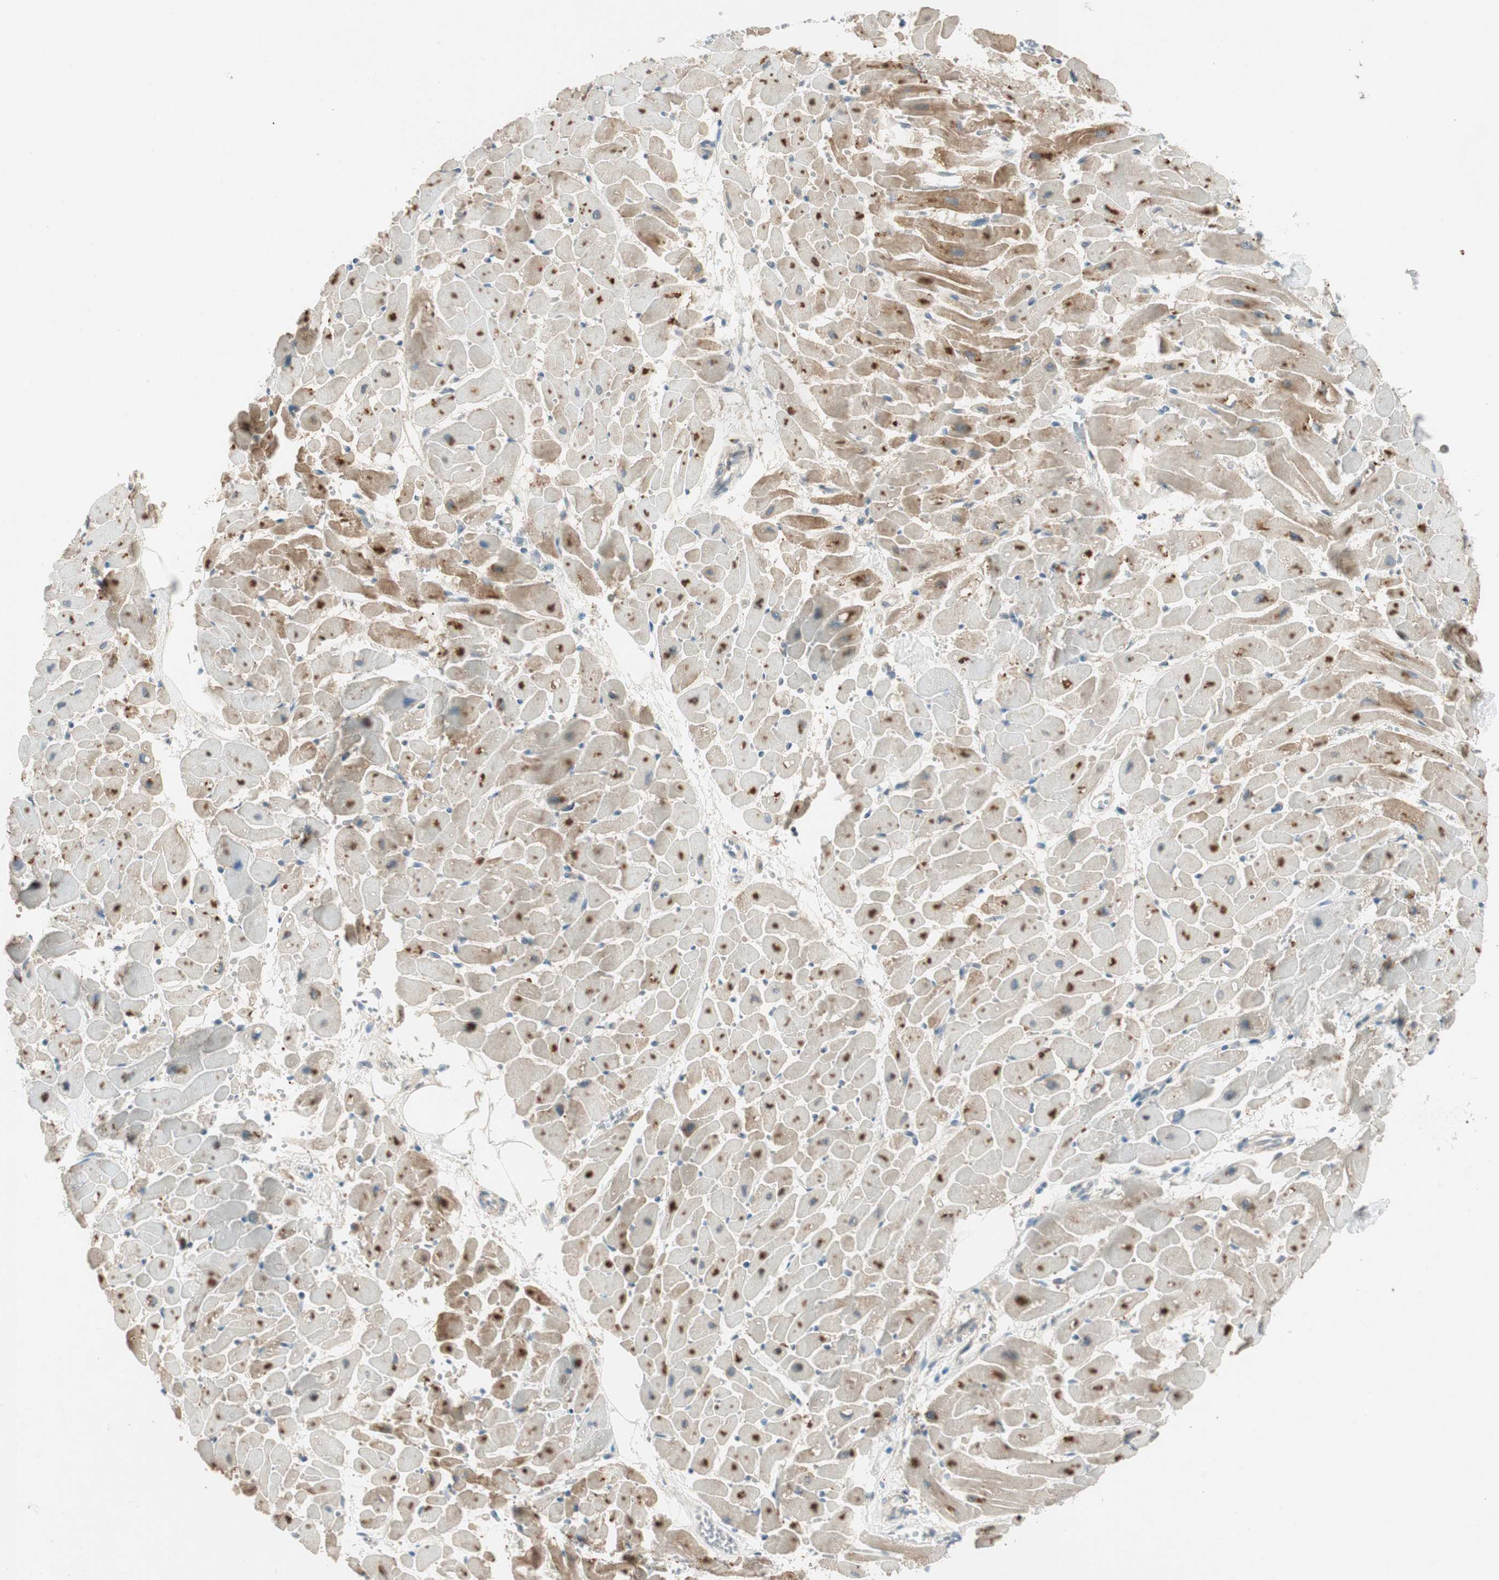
{"staining": {"intensity": "moderate", "quantity": "25%-75%", "location": "cytoplasmic/membranous,nuclear"}, "tissue": "heart muscle", "cell_type": "Cardiomyocytes", "image_type": "normal", "snomed": [{"axis": "morphology", "description": "Normal tissue, NOS"}, {"axis": "topography", "description": "Heart"}], "caption": "Normal heart muscle reveals moderate cytoplasmic/membranous,nuclear positivity in about 25%-75% of cardiomyocytes (DAB IHC, brown staining for protein, blue staining for nuclei)..", "gene": "NCLN", "patient": {"sex": "female", "age": 19}}